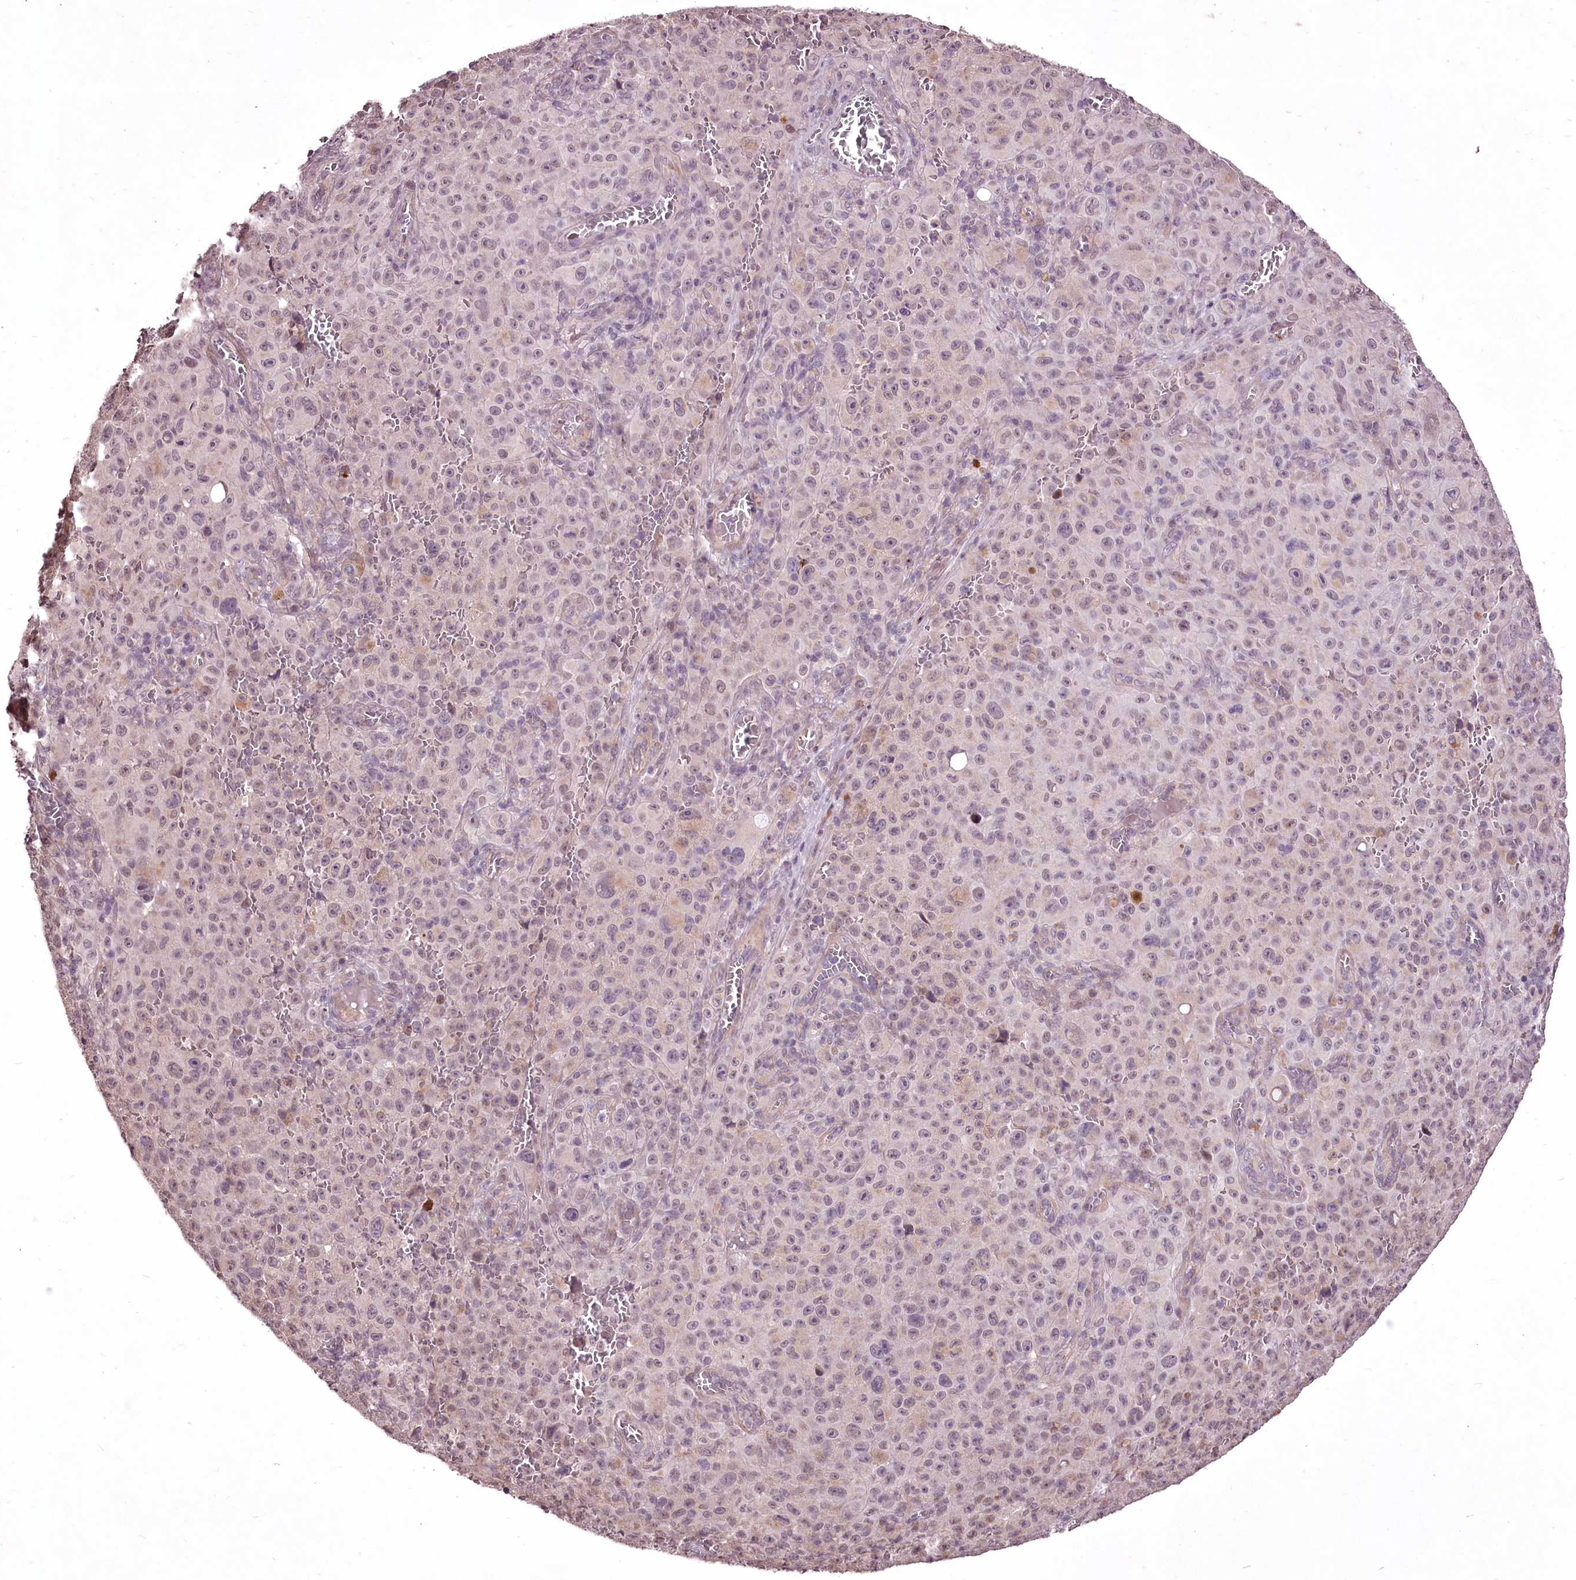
{"staining": {"intensity": "negative", "quantity": "none", "location": "none"}, "tissue": "melanoma", "cell_type": "Tumor cells", "image_type": "cancer", "snomed": [{"axis": "morphology", "description": "Malignant melanoma, NOS"}, {"axis": "topography", "description": "Skin"}], "caption": "High power microscopy micrograph of an immunohistochemistry histopathology image of melanoma, revealing no significant staining in tumor cells.", "gene": "ADRA1D", "patient": {"sex": "female", "age": 82}}